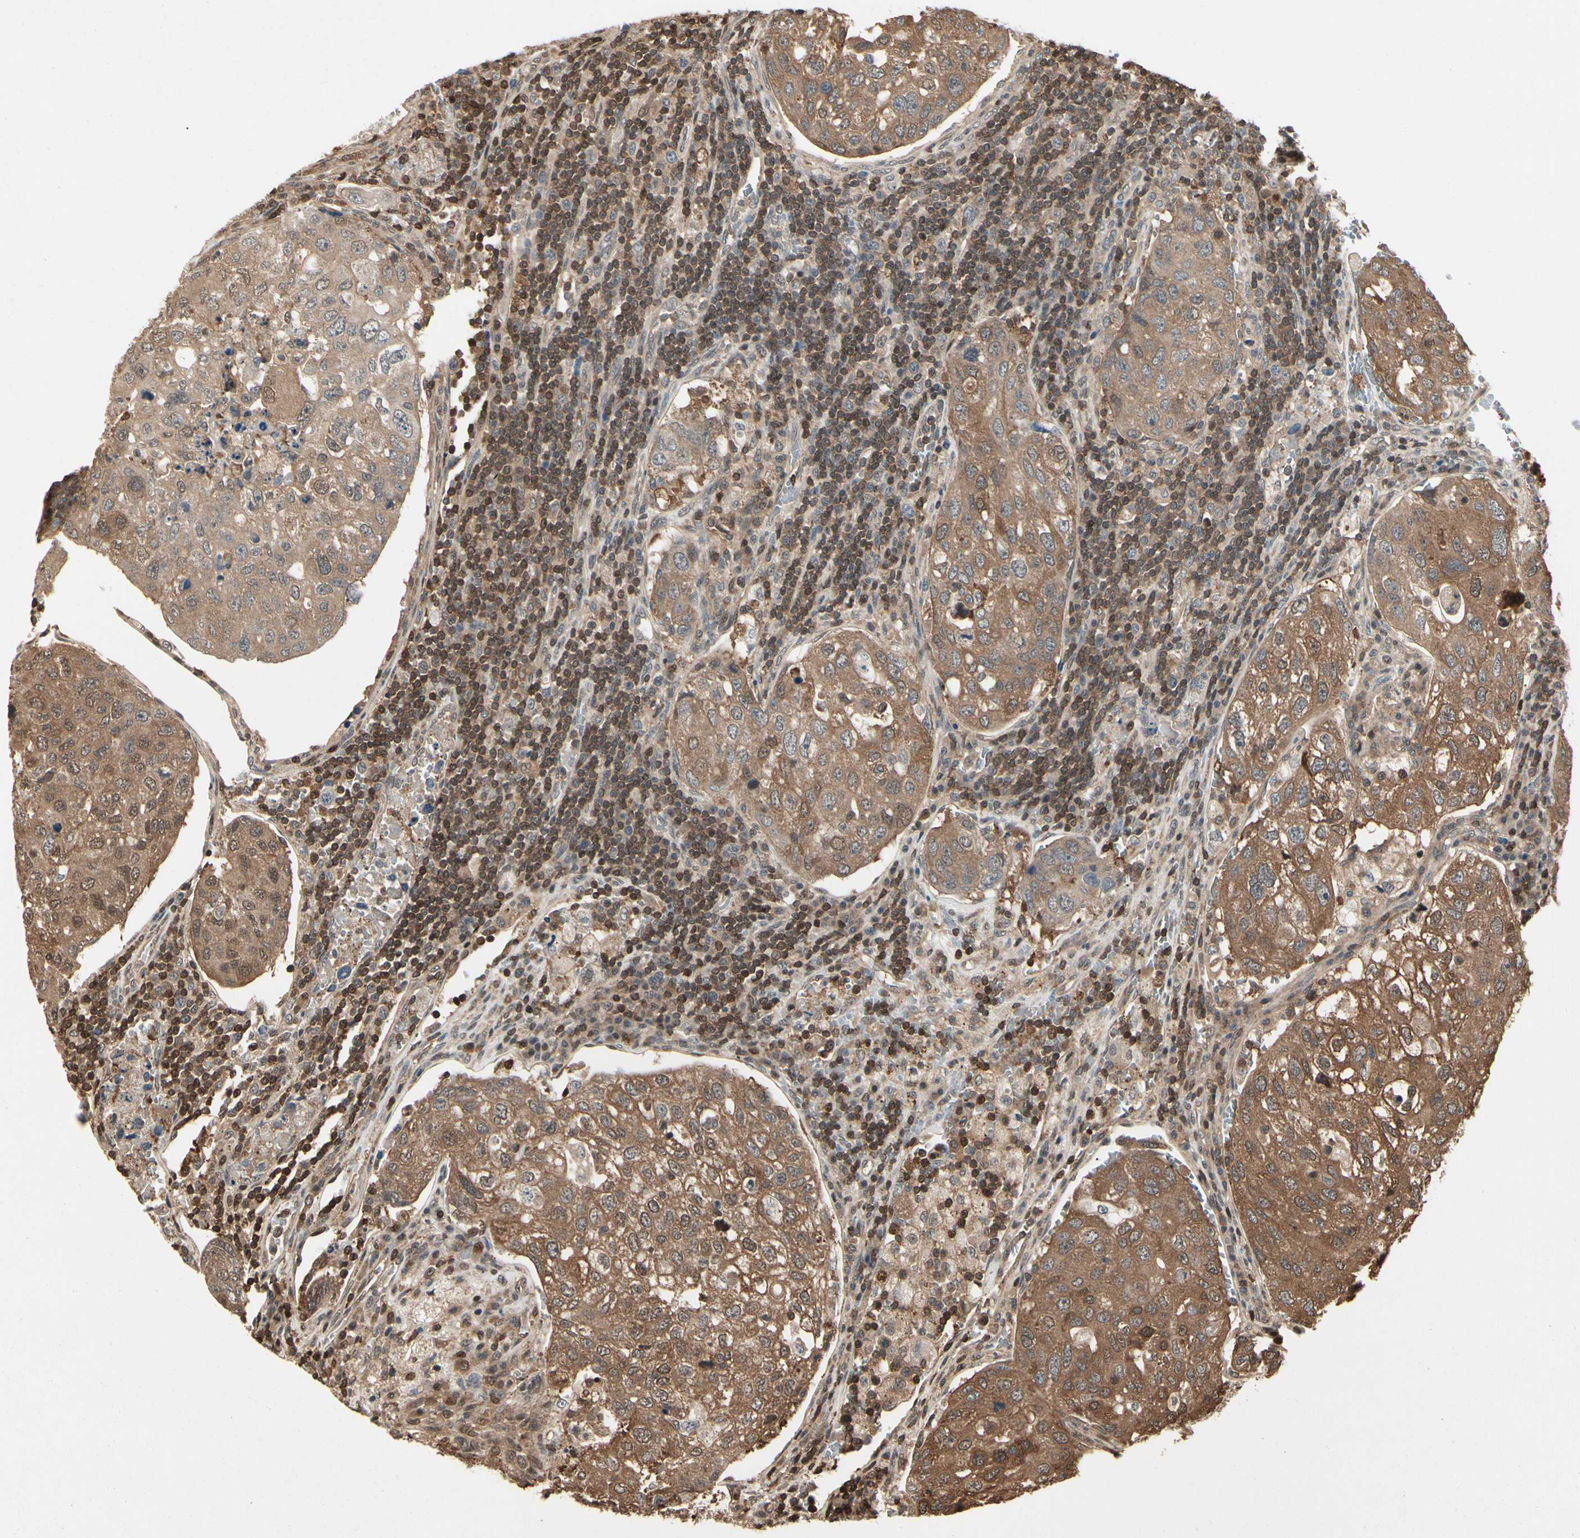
{"staining": {"intensity": "moderate", "quantity": ">75%", "location": "cytoplasmic/membranous"}, "tissue": "urothelial cancer", "cell_type": "Tumor cells", "image_type": "cancer", "snomed": [{"axis": "morphology", "description": "Urothelial carcinoma, High grade"}, {"axis": "topography", "description": "Lymph node"}, {"axis": "topography", "description": "Urinary bladder"}], "caption": "A micrograph showing moderate cytoplasmic/membranous expression in about >75% of tumor cells in high-grade urothelial carcinoma, as visualized by brown immunohistochemical staining.", "gene": "YWHAQ", "patient": {"sex": "male", "age": 51}}